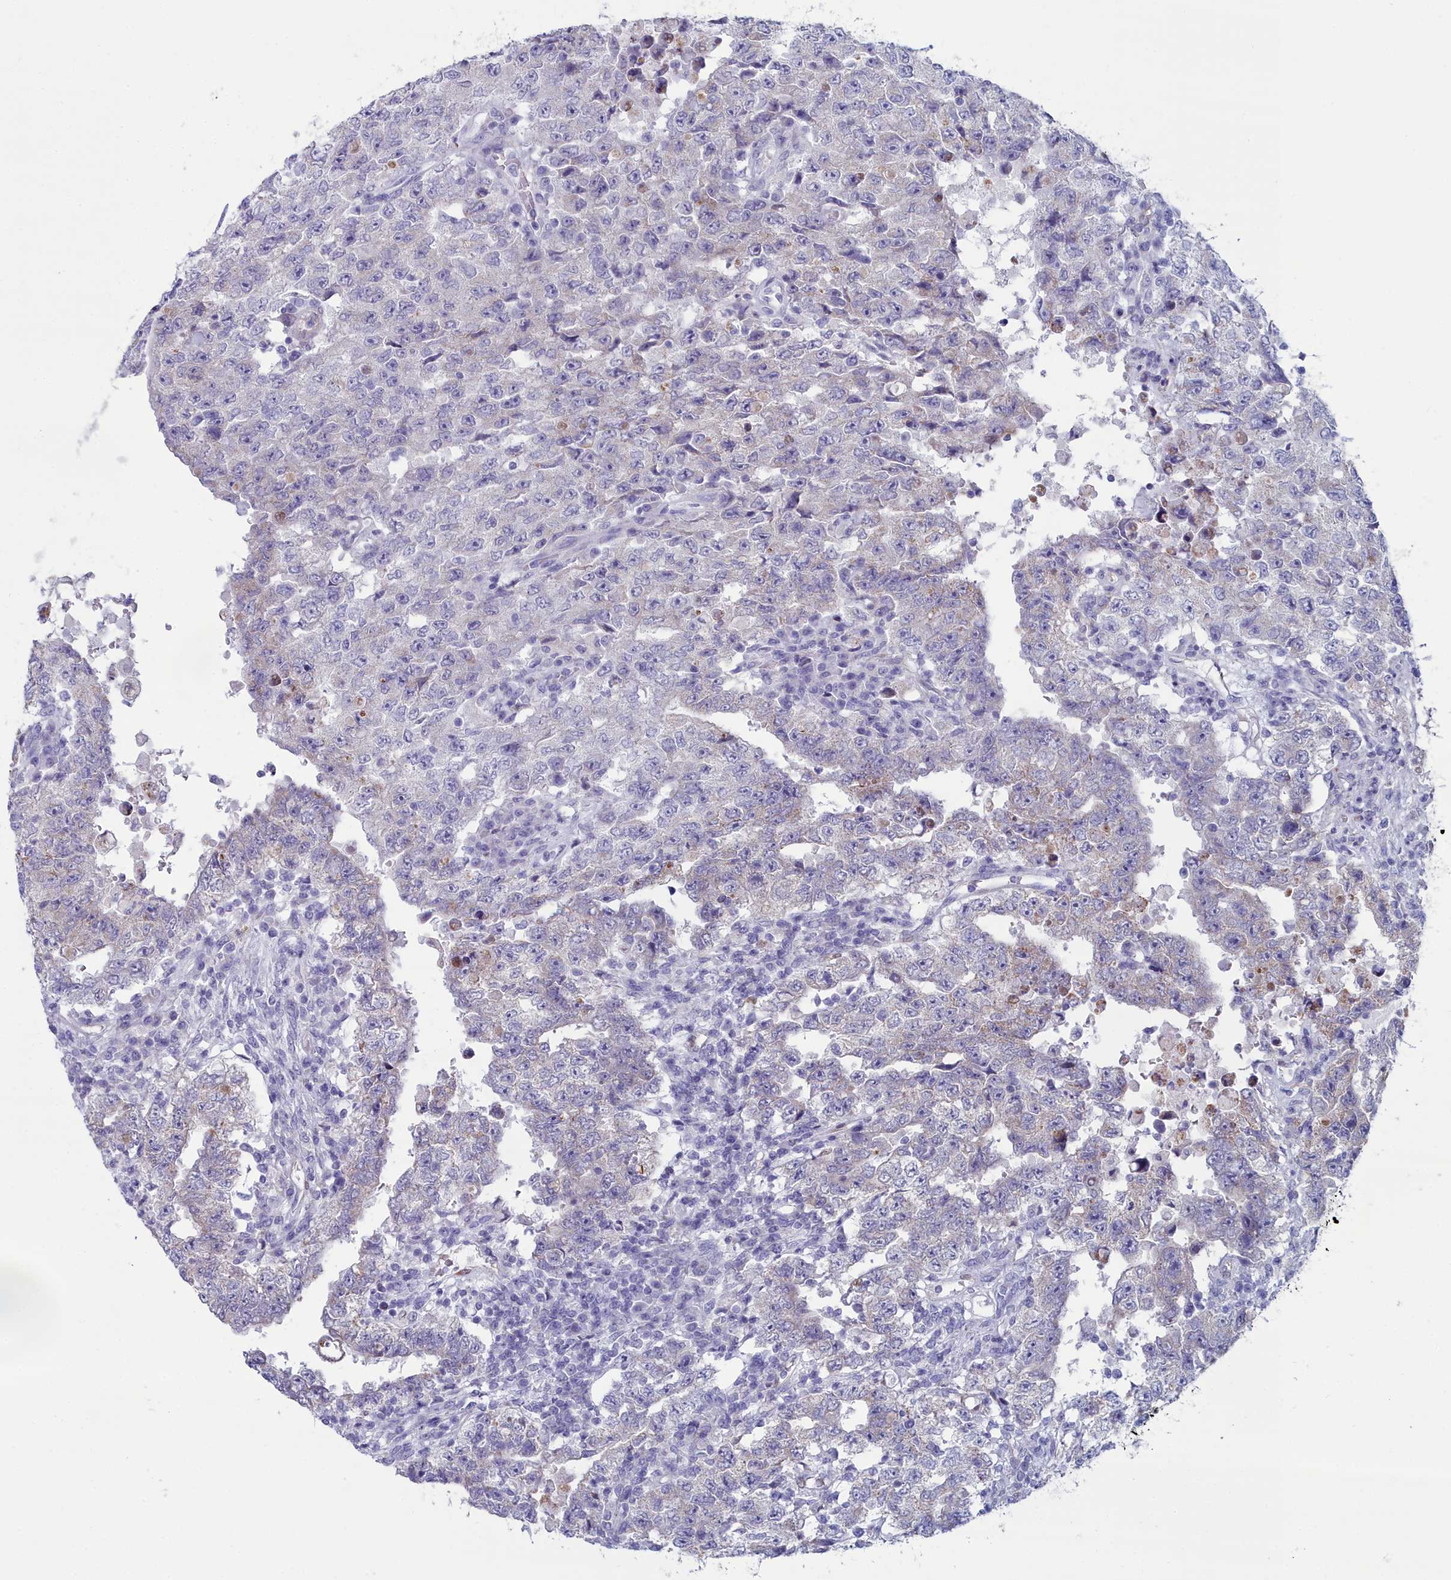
{"staining": {"intensity": "negative", "quantity": "none", "location": "none"}, "tissue": "testis cancer", "cell_type": "Tumor cells", "image_type": "cancer", "snomed": [{"axis": "morphology", "description": "Carcinoma, Embryonal, NOS"}, {"axis": "topography", "description": "Testis"}], "caption": "An IHC micrograph of testis cancer is shown. There is no staining in tumor cells of testis cancer. (DAB (3,3'-diaminobenzidine) immunohistochemistry with hematoxylin counter stain).", "gene": "PPP1R14A", "patient": {"sex": "male", "age": 26}}